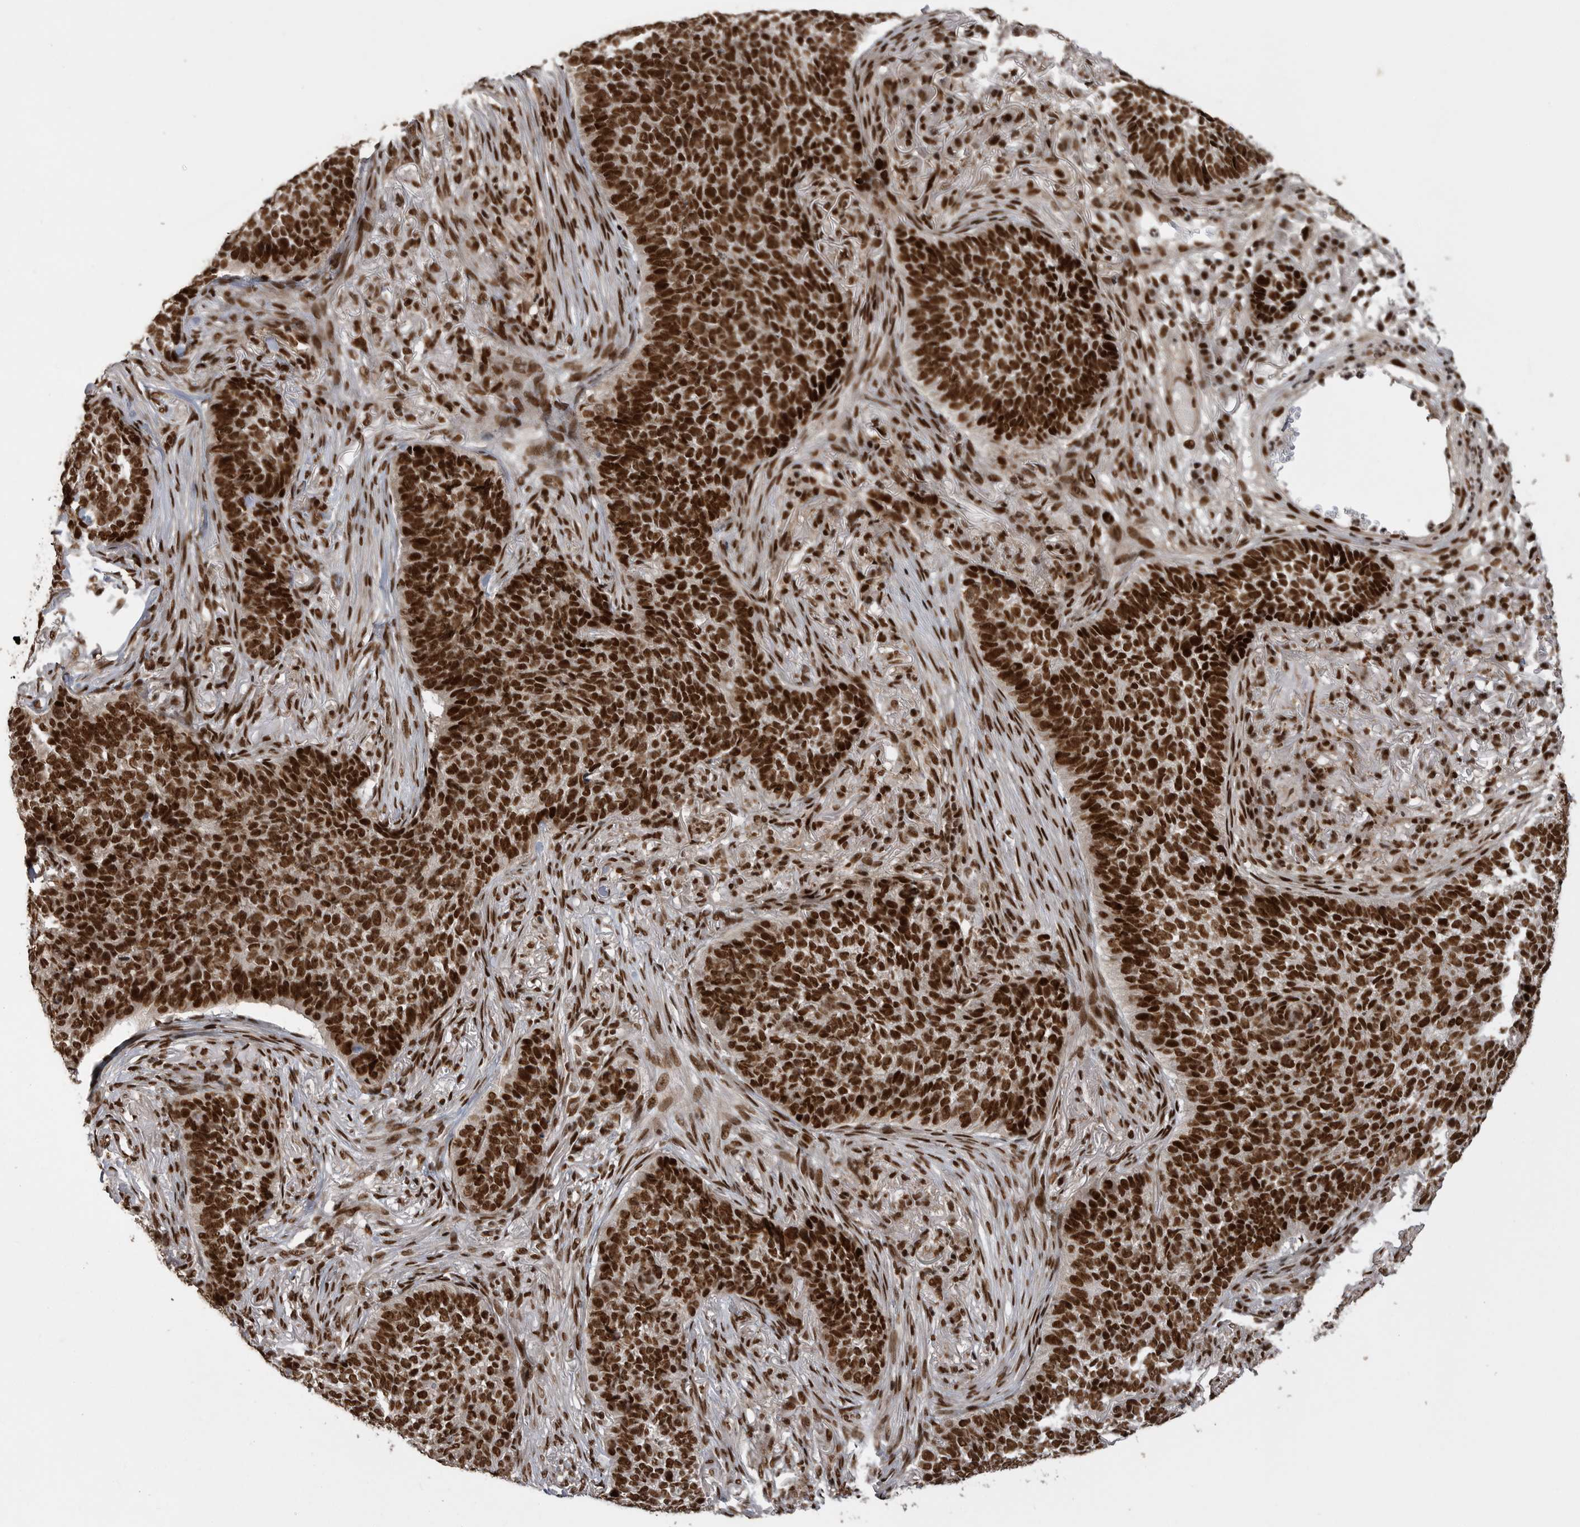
{"staining": {"intensity": "strong", "quantity": ">75%", "location": "nuclear"}, "tissue": "skin cancer", "cell_type": "Tumor cells", "image_type": "cancer", "snomed": [{"axis": "morphology", "description": "Basal cell carcinoma"}, {"axis": "topography", "description": "Skin"}], "caption": "Human skin basal cell carcinoma stained for a protein (brown) exhibits strong nuclear positive staining in about >75% of tumor cells.", "gene": "PPP1R8", "patient": {"sex": "male", "age": 85}}